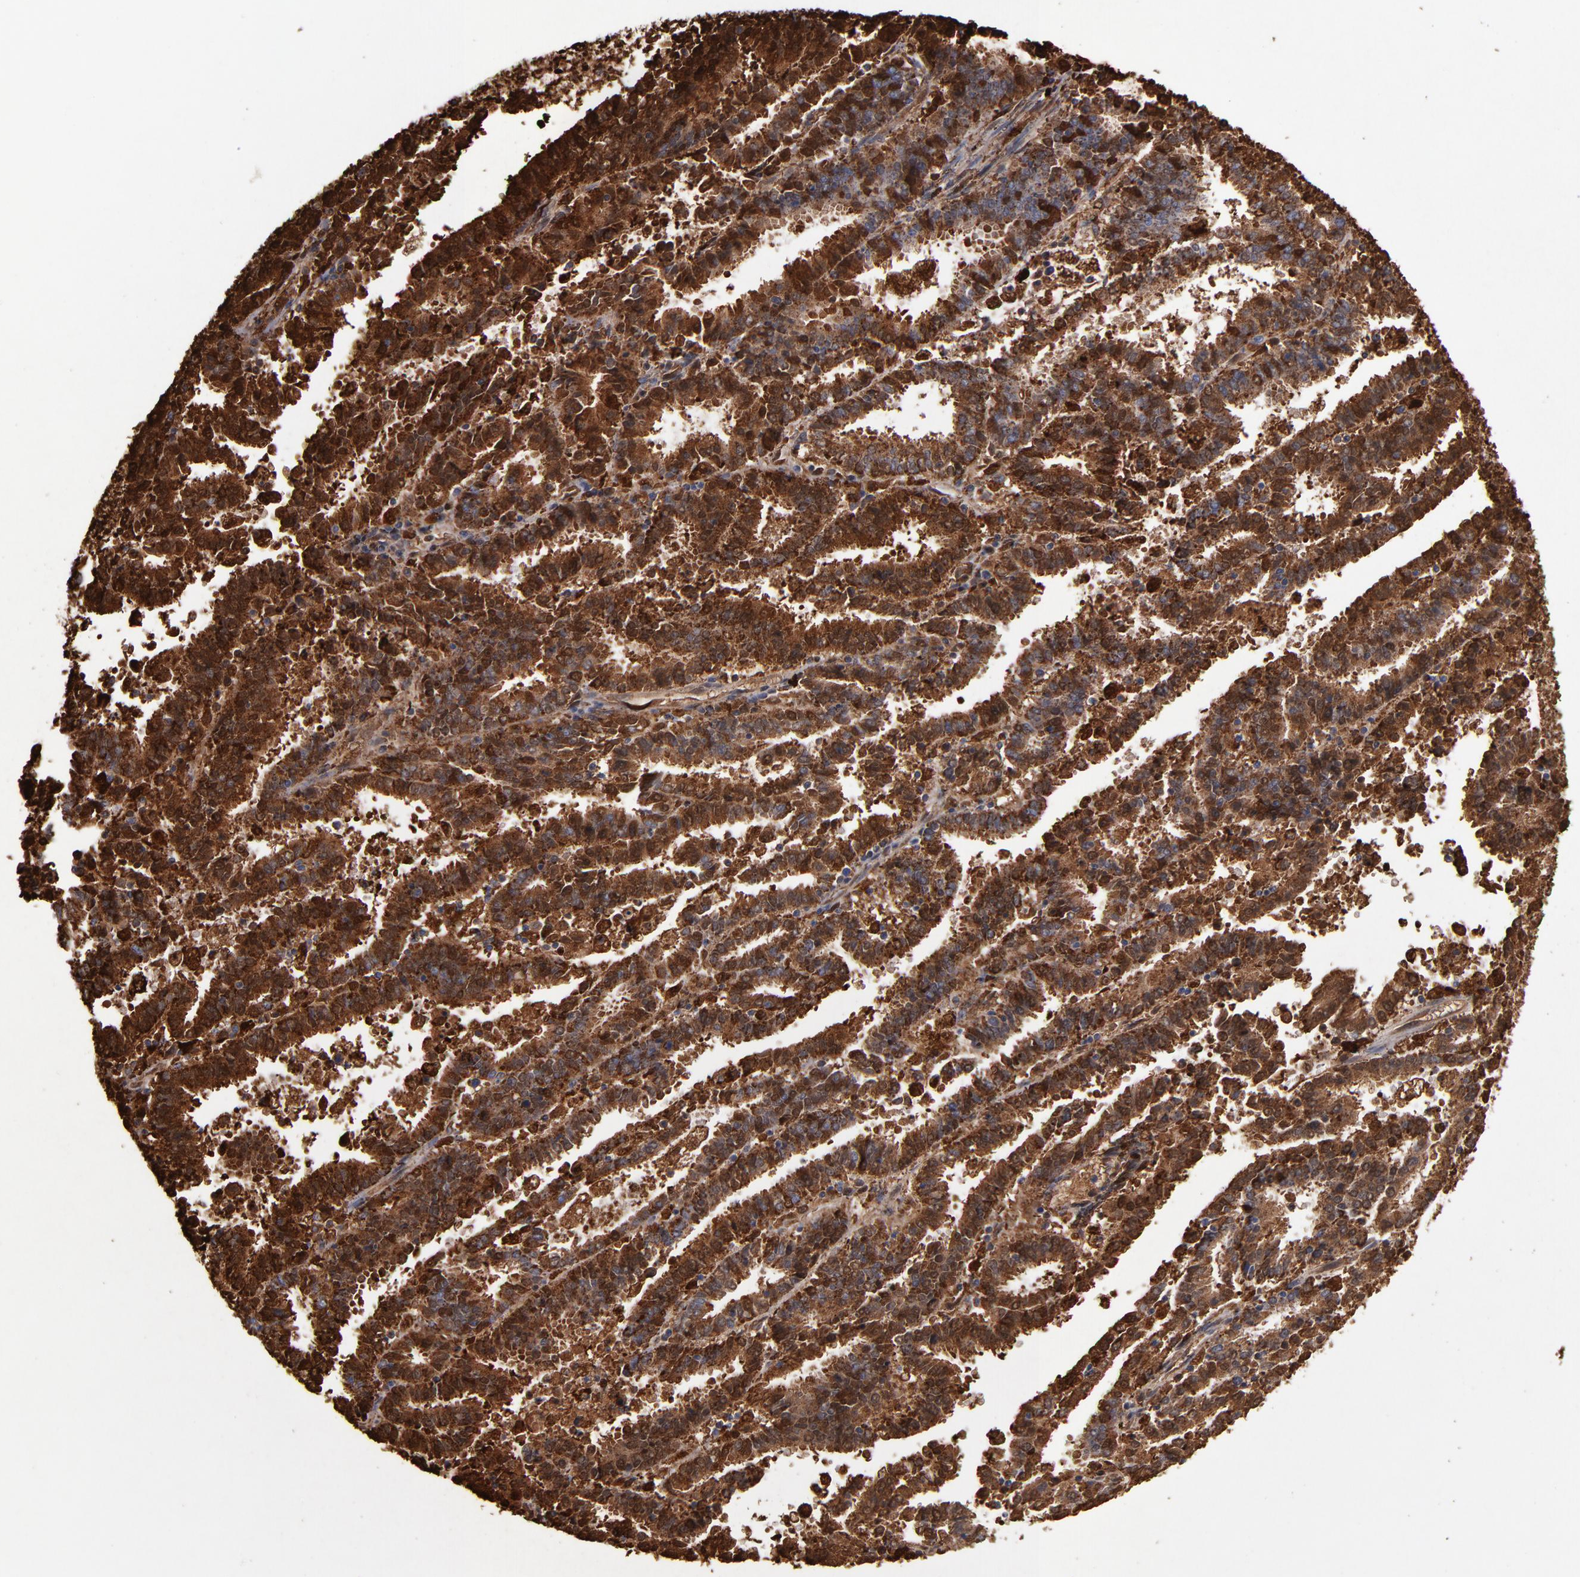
{"staining": {"intensity": "strong", "quantity": ">75%", "location": "cytoplasmic/membranous"}, "tissue": "endometrial cancer", "cell_type": "Tumor cells", "image_type": "cancer", "snomed": [{"axis": "morphology", "description": "Adenocarcinoma, NOS"}, {"axis": "topography", "description": "Uterus"}], "caption": "Protein expression analysis of endometrial cancer (adenocarcinoma) shows strong cytoplasmic/membranous expression in about >75% of tumor cells.", "gene": "SOD2", "patient": {"sex": "female", "age": 83}}